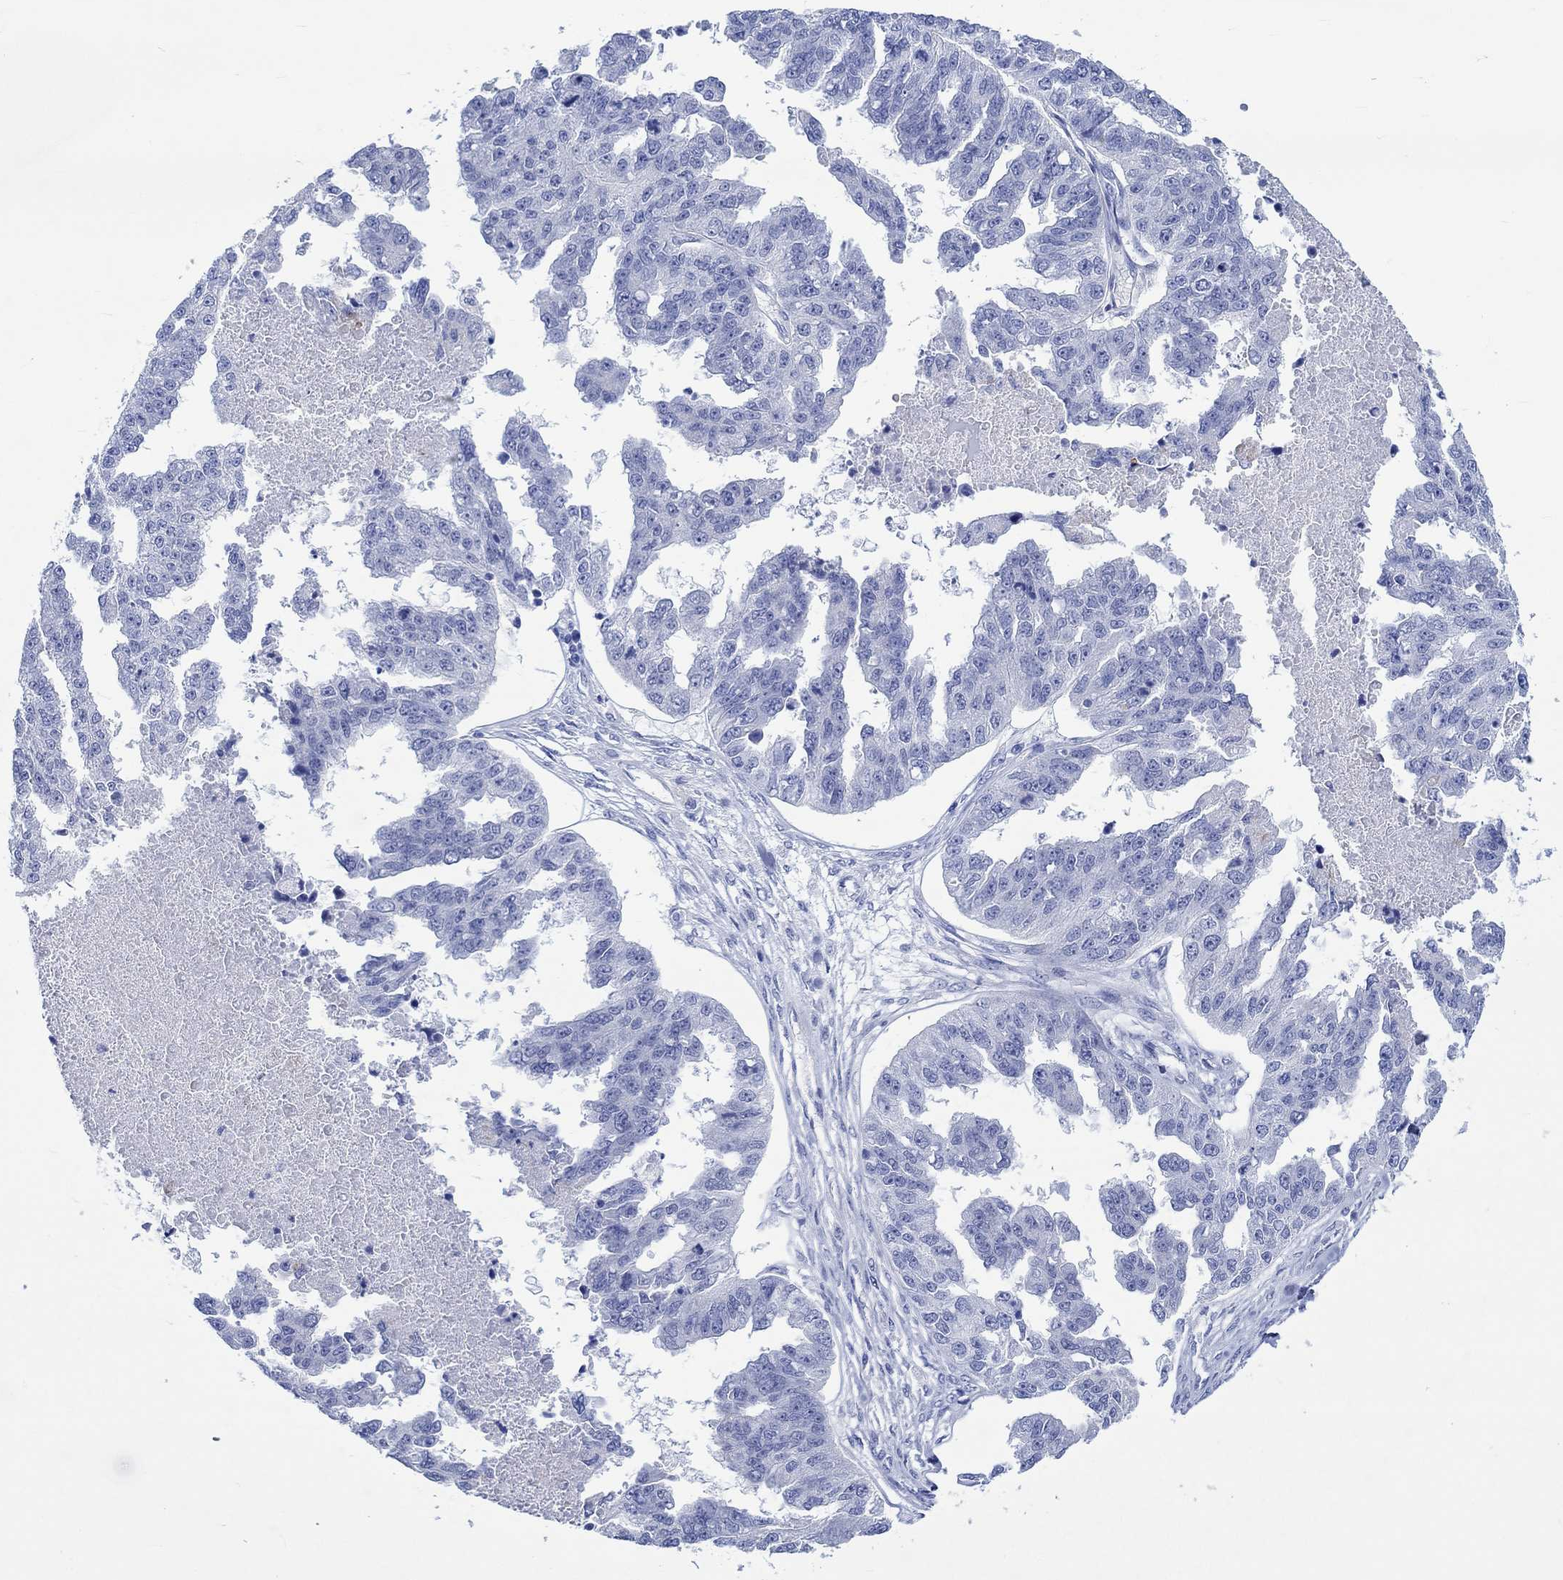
{"staining": {"intensity": "negative", "quantity": "none", "location": "none"}, "tissue": "ovarian cancer", "cell_type": "Tumor cells", "image_type": "cancer", "snomed": [{"axis": "morphology", "description": "Cystadenocarcinoma, serous, NOS"}, {"axis": "topography", "description": "Ovary"}], "caption": "Ovarian cancer (serous cystadenocarcinoma) stained for a protein using immunohistochemistry (IHC) demonstrates no expression tumor cells.", "gene": "KLHL33", "patient": {"sex": "female", "age": 58}}